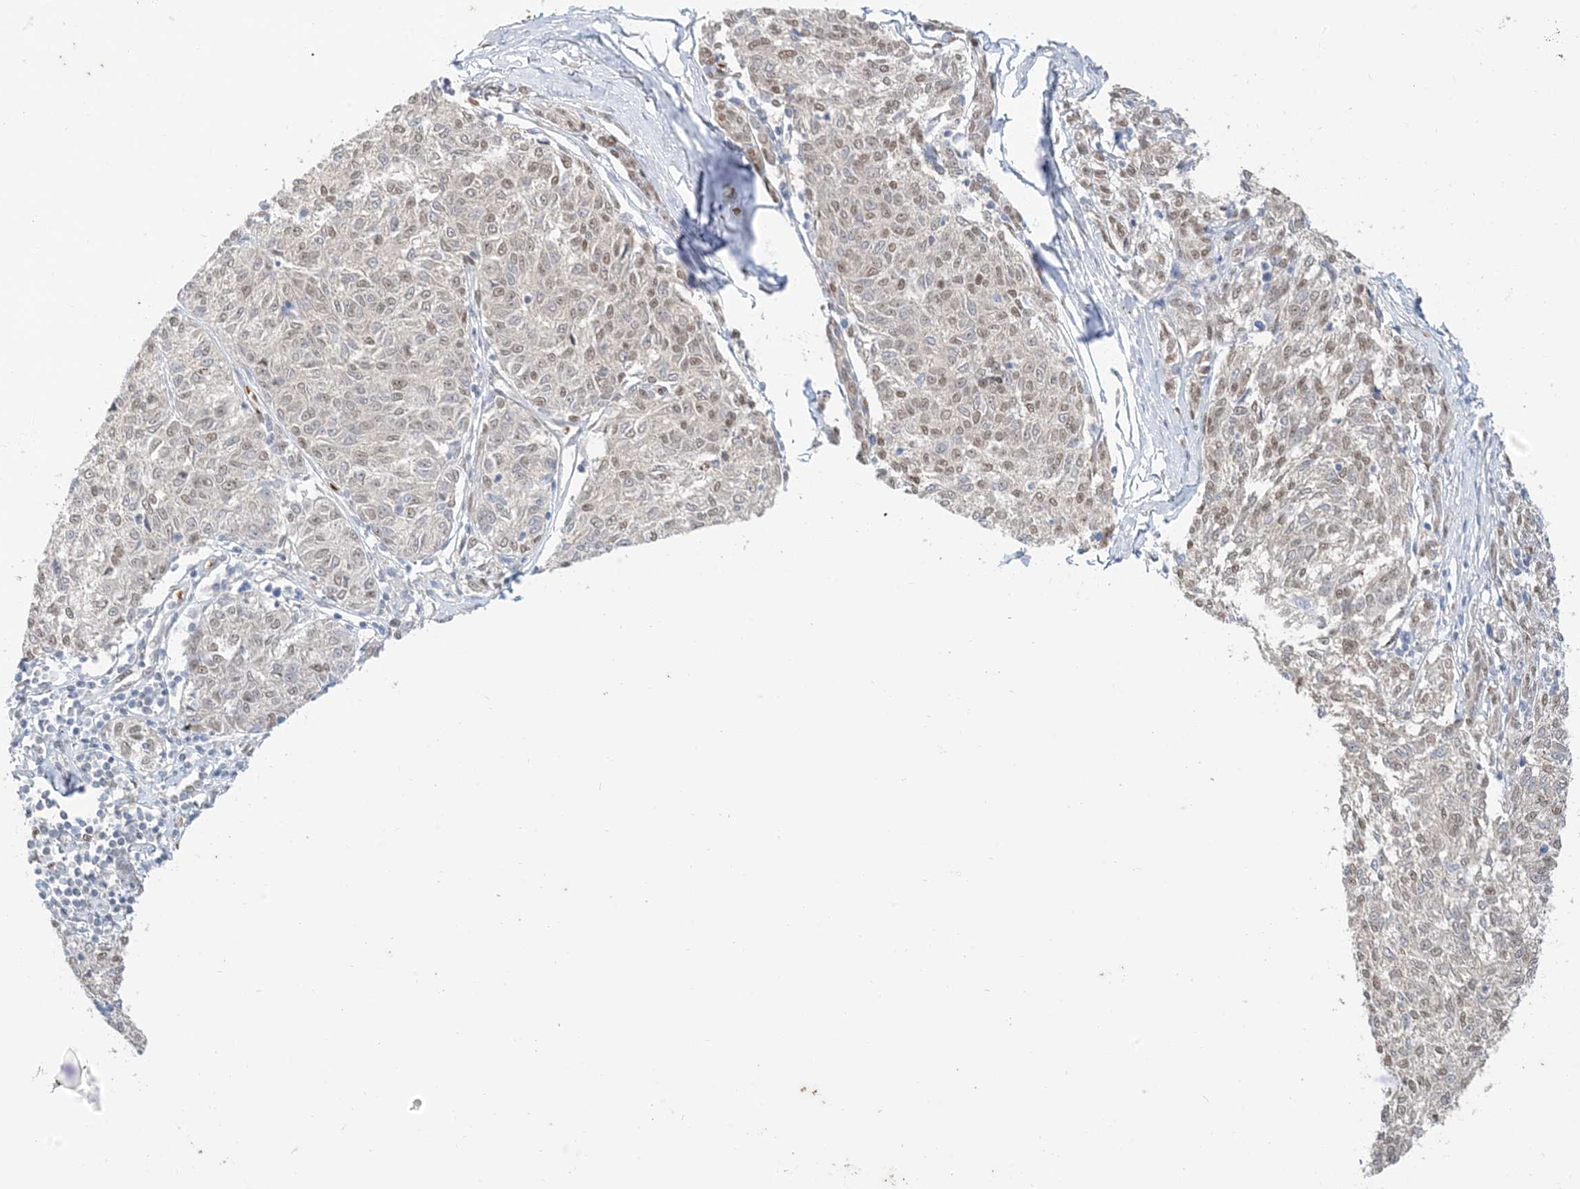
{"staining": {"intensity": "weak", "quantity": "25%-75%", "location": "nuclear"}, "tissue": "melanoma", "cell_type": "Tumor cells", "image_type": "cancer", "snomed": [{"axis": "morphology", "description": "Malignant melanoma, NOS"}, {"axis": "topography", "description": "Skin"}], "caption": "Immunohistochemical staining of malignant melanoma exhibits weak nuclear protein staining in about 25%-75% of tumor cells.", "gene": "RIN1", "patient": {"sex": "female", "age": 72}}